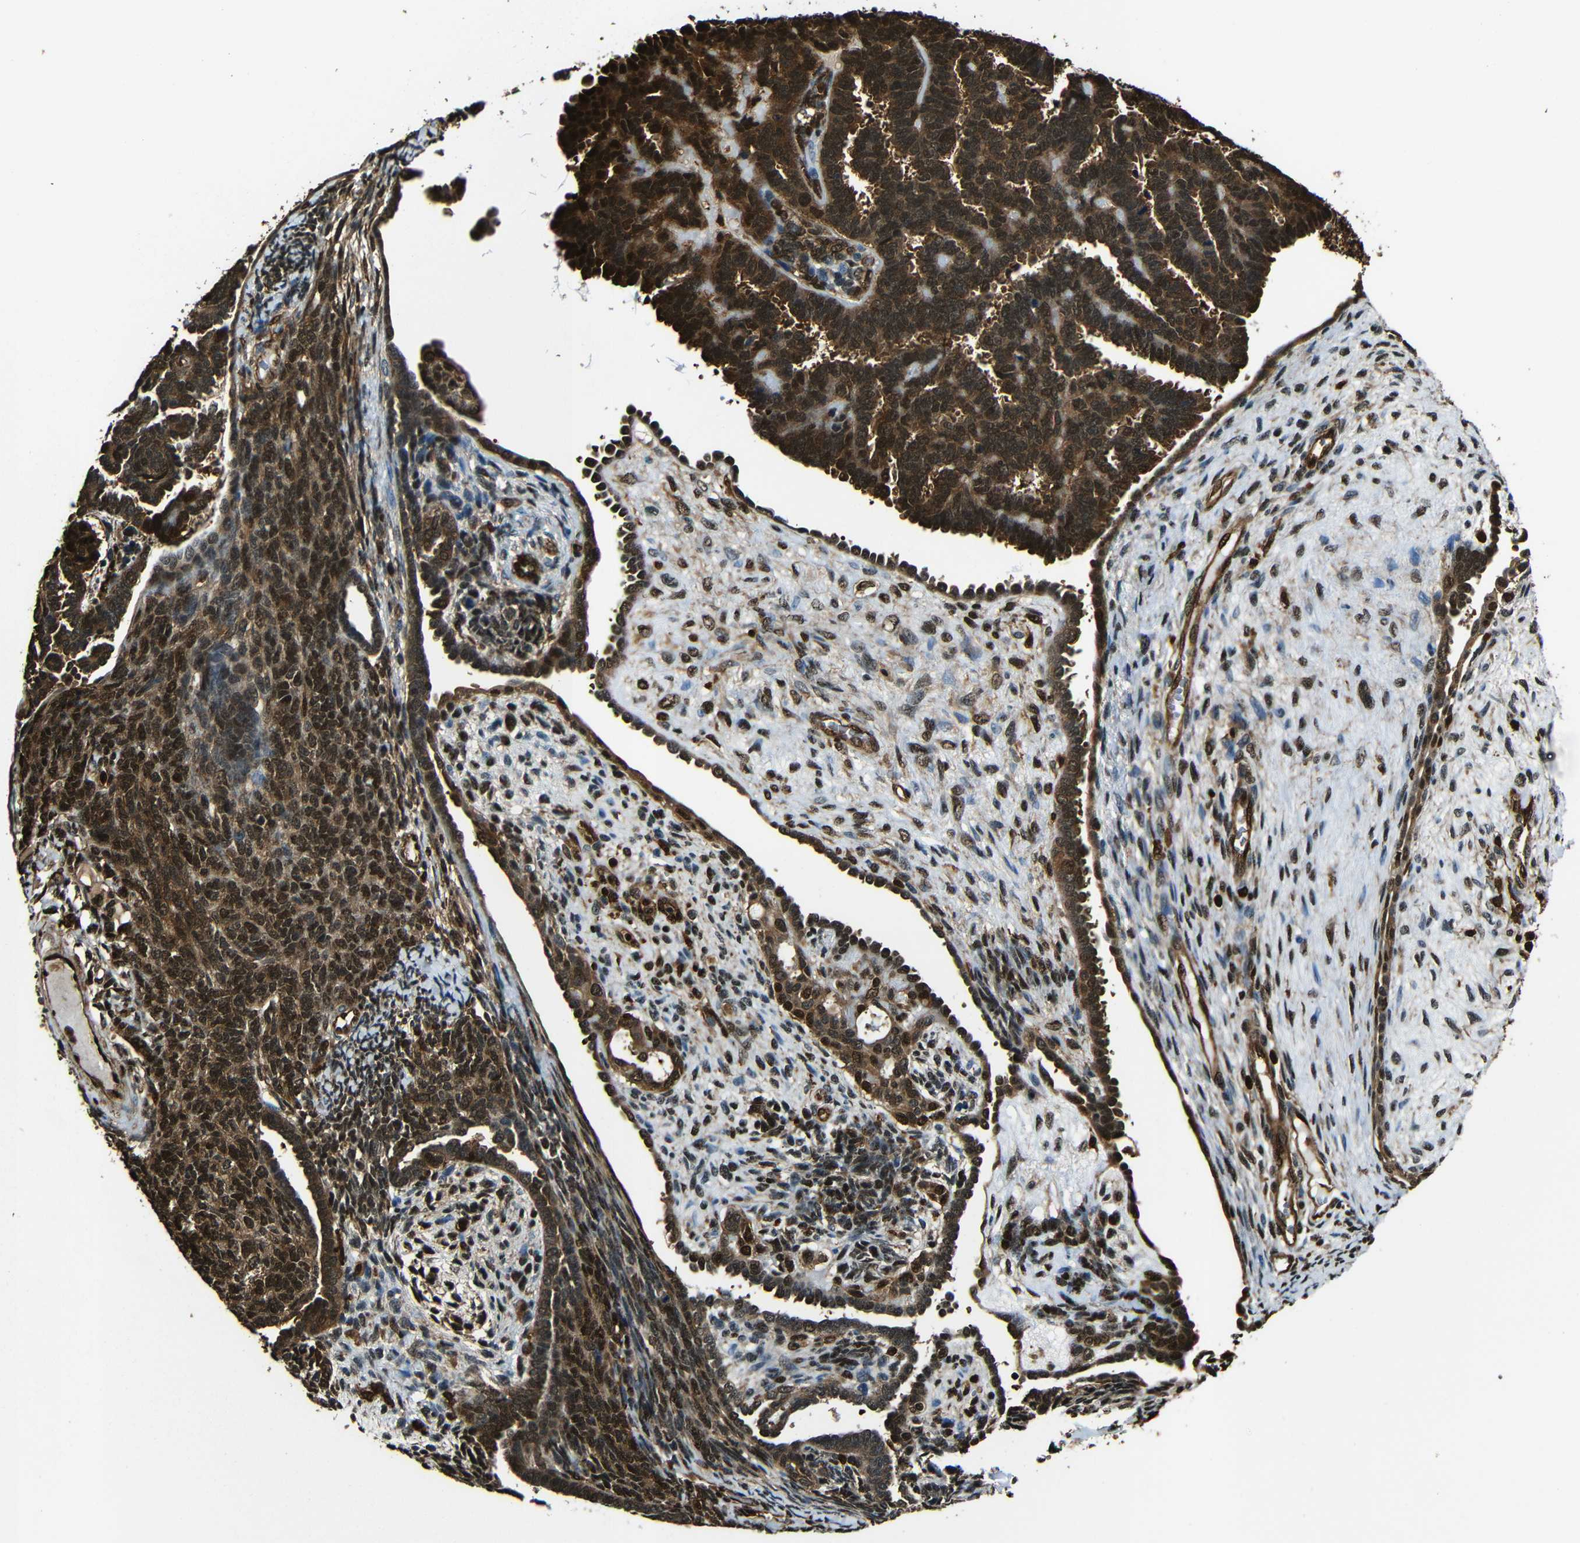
{"staining": {"intensity": "strong", "quantity": ">75%", "location": "cytoplasmic/membranous,nuclear"}, "tissue": "endometrial cancer", "cell_type": "Tumor cells", "image_type": "cancer", "snomed": [{"axis": "morphology", "description": "Neoplasm, malignant, NOS"}, {"axis": "topography", "description": "Endometrium"}], "caption": "Human neoplasm (malignant) (endometrial) stained with a brown dye reveals strong cytoplasmic/membranous and nuclear positive expression in approximately >75% of tumor cells.", "gene": "VCP", "patient": {"sex": "female", "age": 74}}